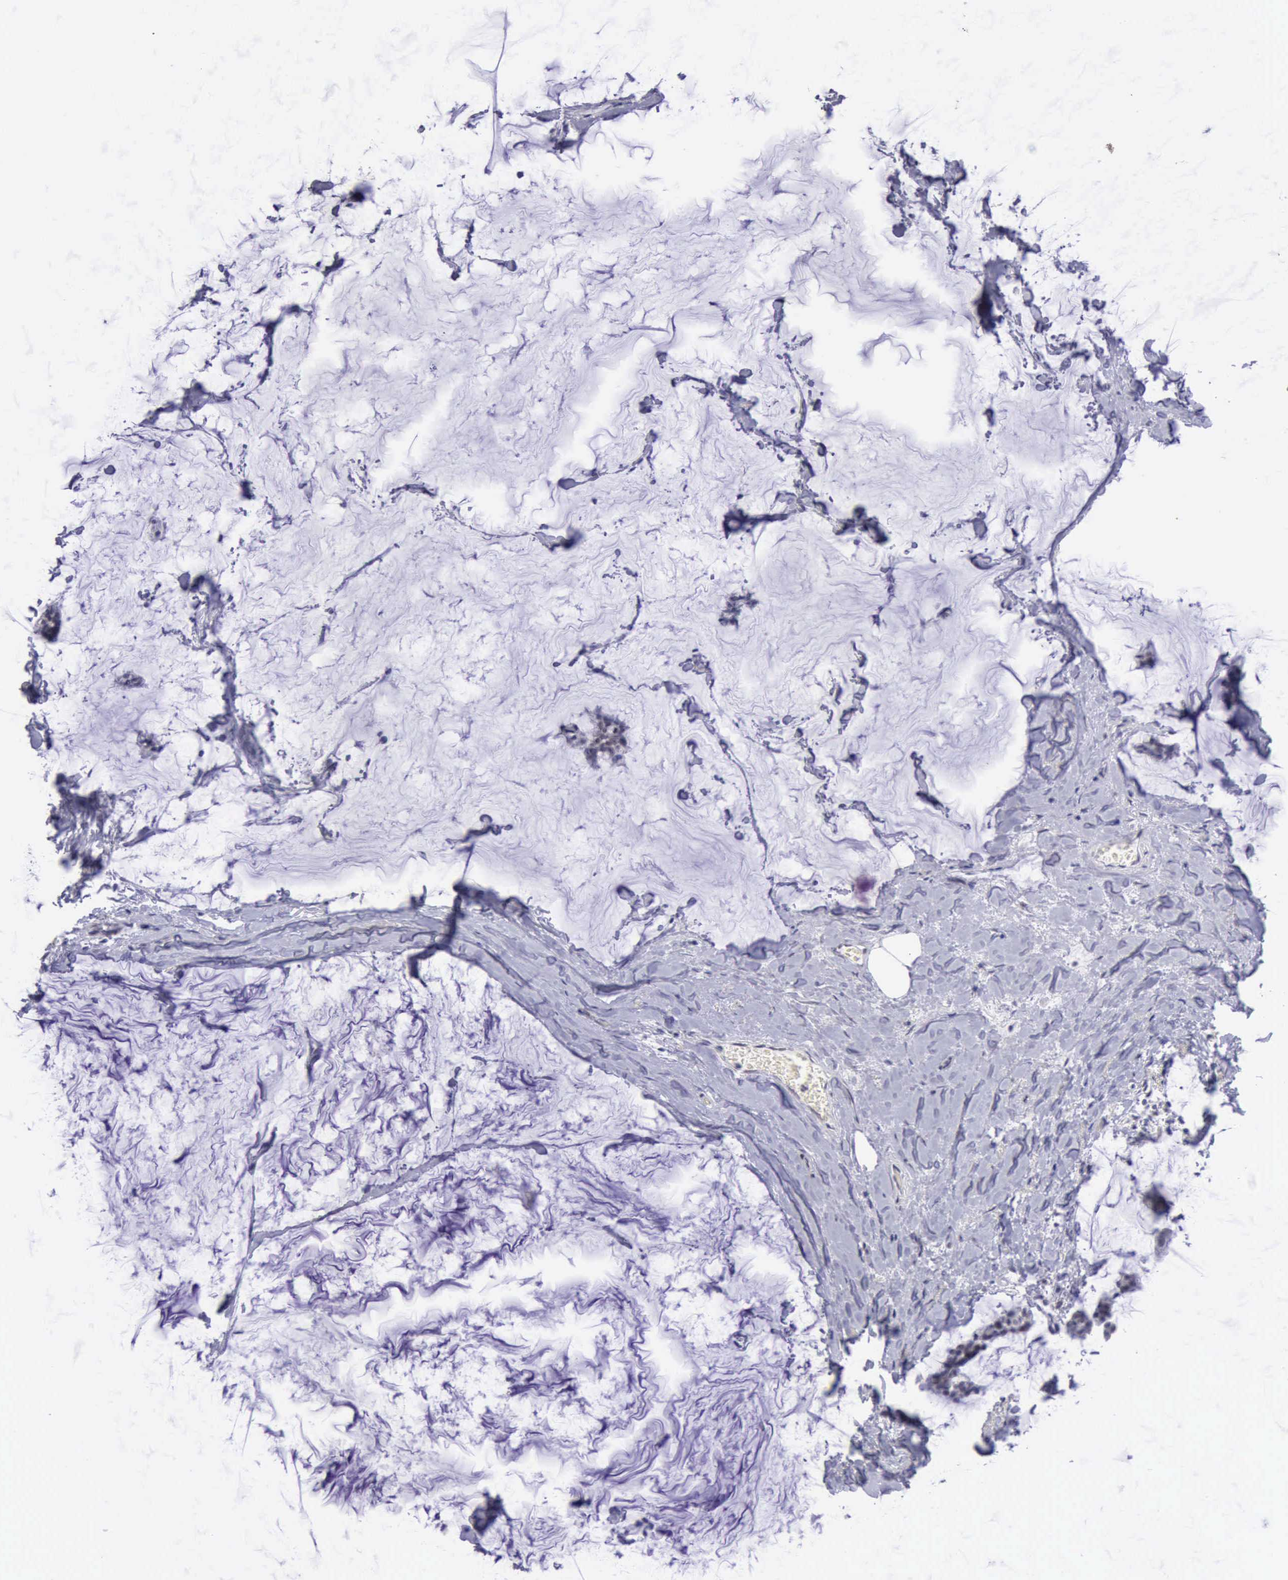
{"staining": {"intensity": "weak", "quantity": "25%-75%", "location": "nuclear"}, "tissue": "breast cancer", "cell_type": "Tumor cells", "image_type": "cancer", "snomed": [{"axis": "morphology", "description": "Duct carcinoma"}, {"axis": "topography", "description": "Breast"}], "caption": "A photomicrograph showing weak nuclear expression in approximately 25%-75% of tumor cells in intraductal carcinoma (breast), as visualized by brown immunohistochemical staining.", "gene": "EP300", "patient": {"sex": "female", "age": 93}}